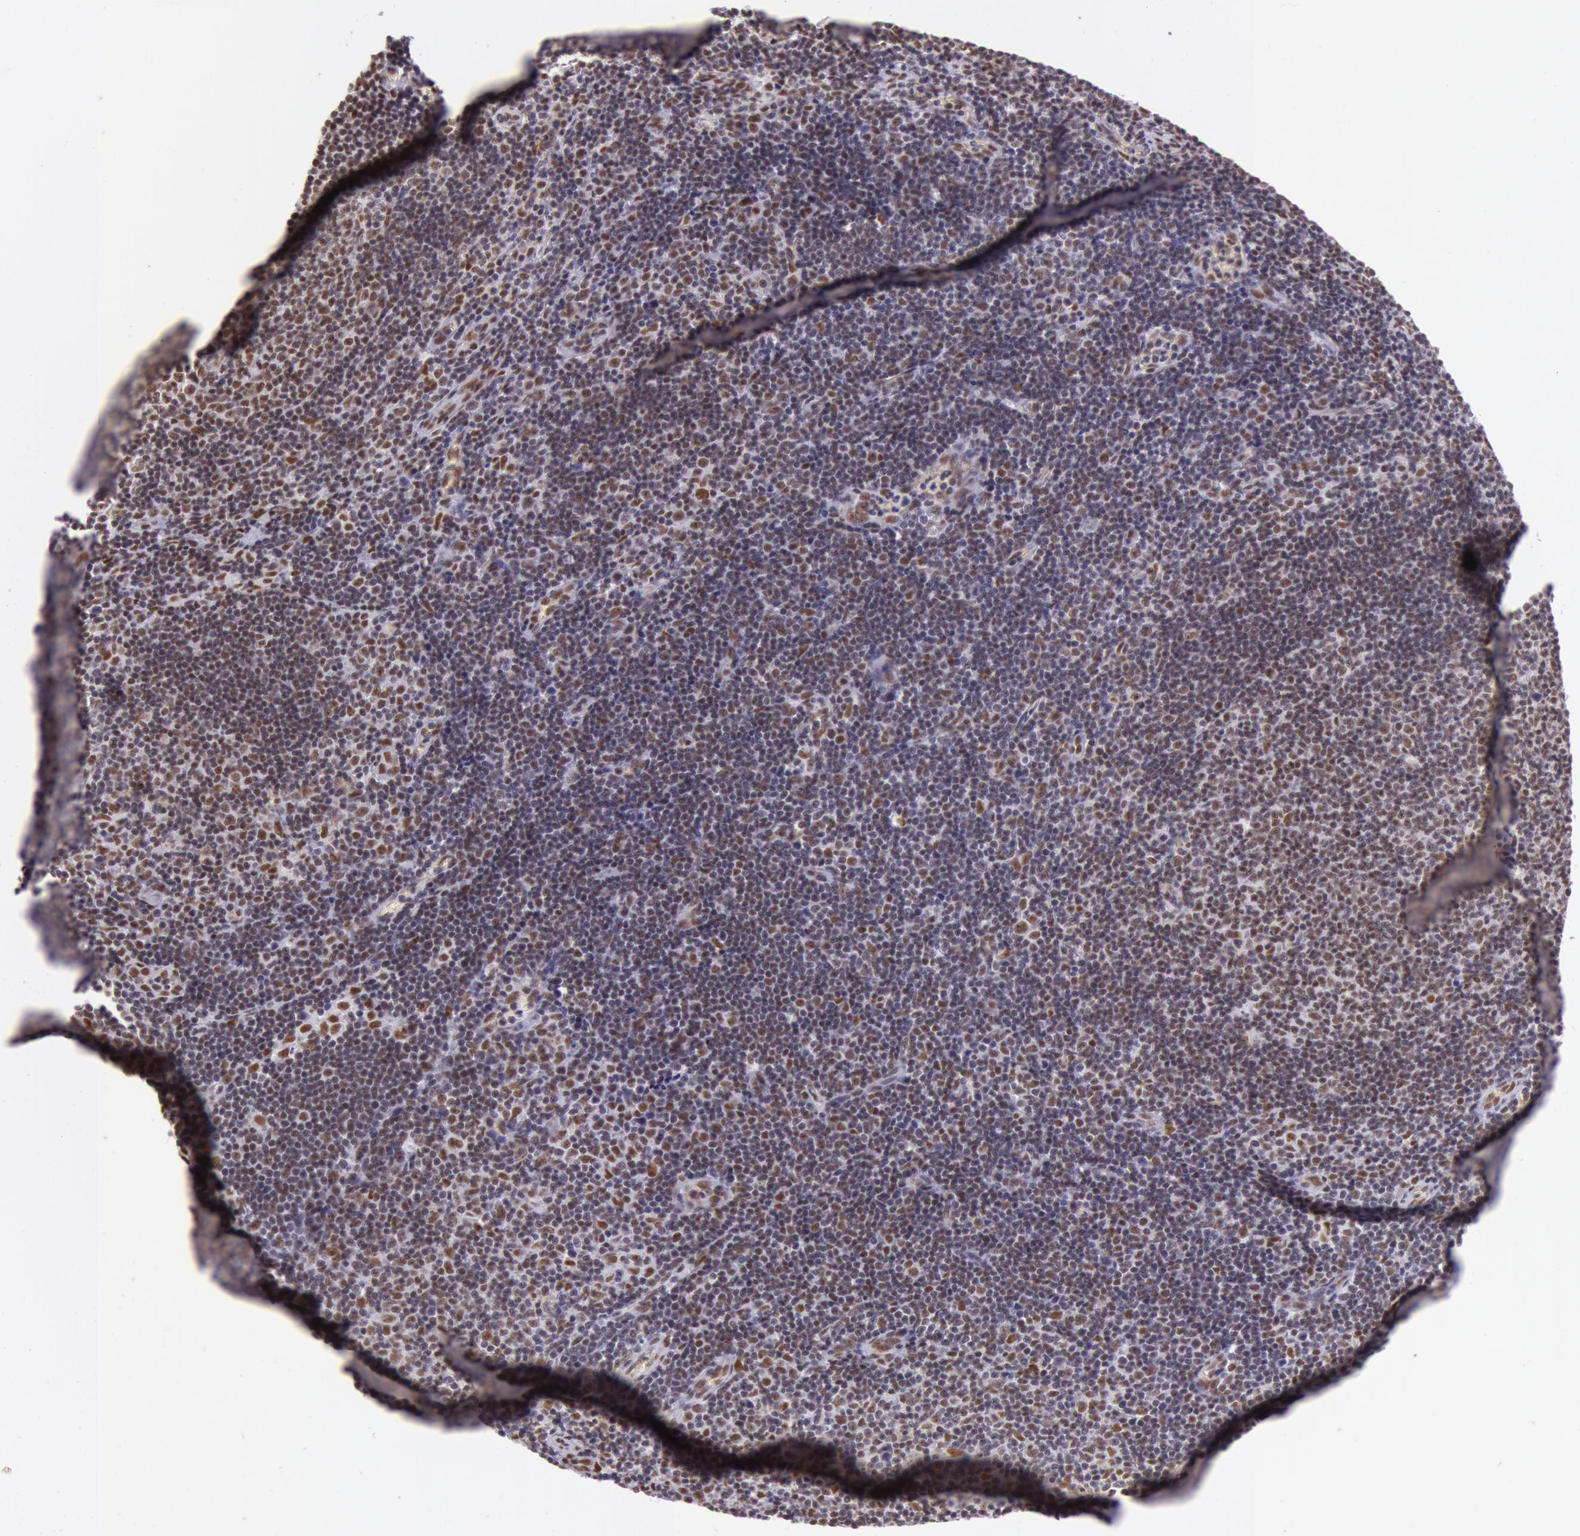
{"staining": {"intensity": "moderate", "quantity": ">75%", "location": "nuclear"}, "tissue": "lymphoma", "cell_type": "Tumor cells", "image_type": "cancer", "snomed": [{"axis": "morphology", "description": "Malignant lymphoma, non-Hodgkin's type, Low grade"}, {"axis": "topography", "description": "Lymph node"}], "caption": "Immunohistochemical staining of human lymphoma demonstrates medium levels of moderate nuclear expression in approximately >75% of tumor cells. (brown staining indicates protein expression, while blue staining denotes nuclei).", "gene": "NBN", "patient": {"sex": "male", "age": 49}}